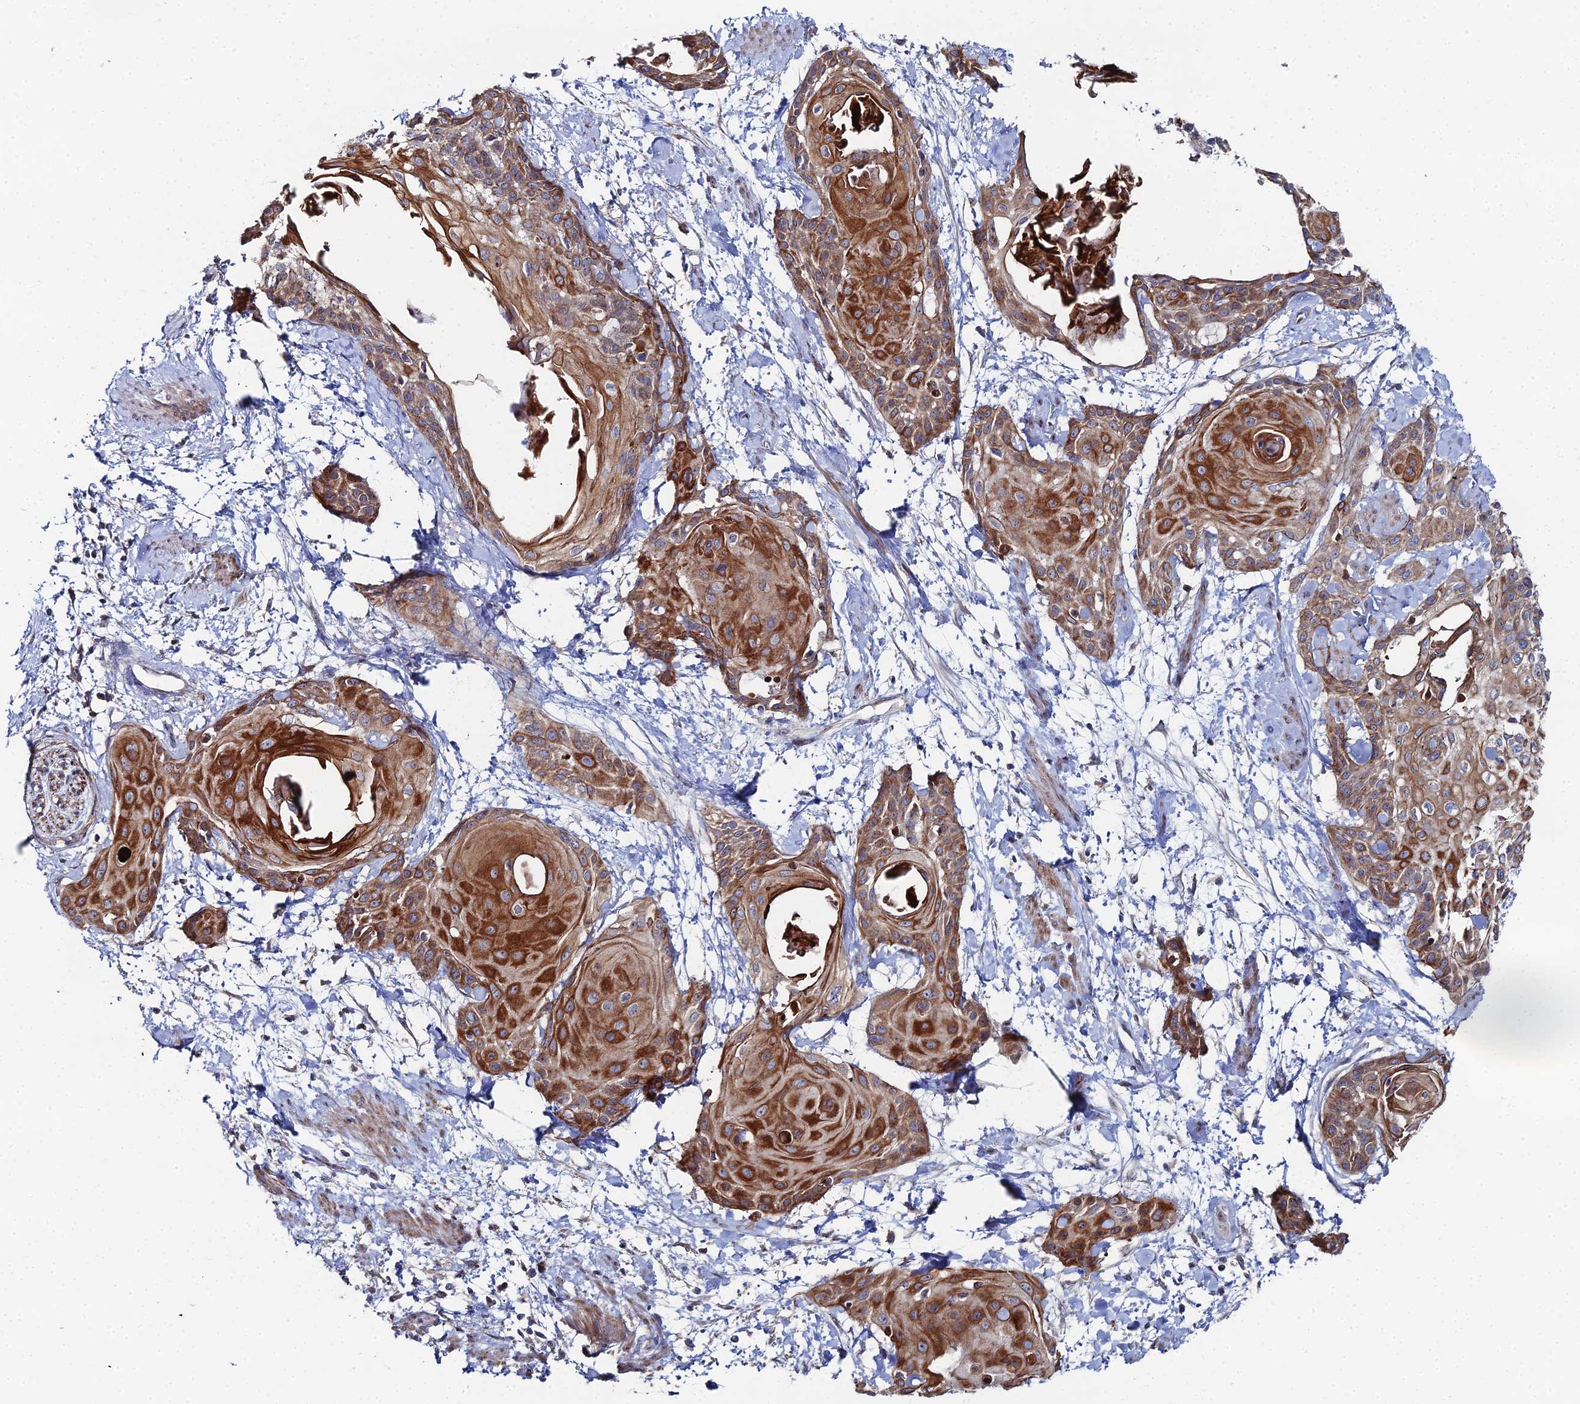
{"staining": {"intensity": "strong", "quantity": ">75%", "location": "cytoplasmic/membranous"}, "tissue": "cervical cancer", "cell_type": "Tumor cells", "image_type": "cancer", "snomed": [{"axis": "morphology", "description": "Squamous cell carcinoma, NOS"}, {"axis": "topography", "description": "Cervix"}], "caption": "IHC (DAB (3,3'-diaminobenzidine)) staining of cervical cancer (squamous cell carcinoma) displays strong cytoplasmic/membranous protein positivity in approximately >75% of tumor cells. The staining is performed using DAB (3,3'-diaminobenzidine) brown chromogen to label protein expression. The nuclei are counter-stained blue using hematoxylin.", "gene": "SGMS1", "patient": {"sex": "female", "age": 57}}